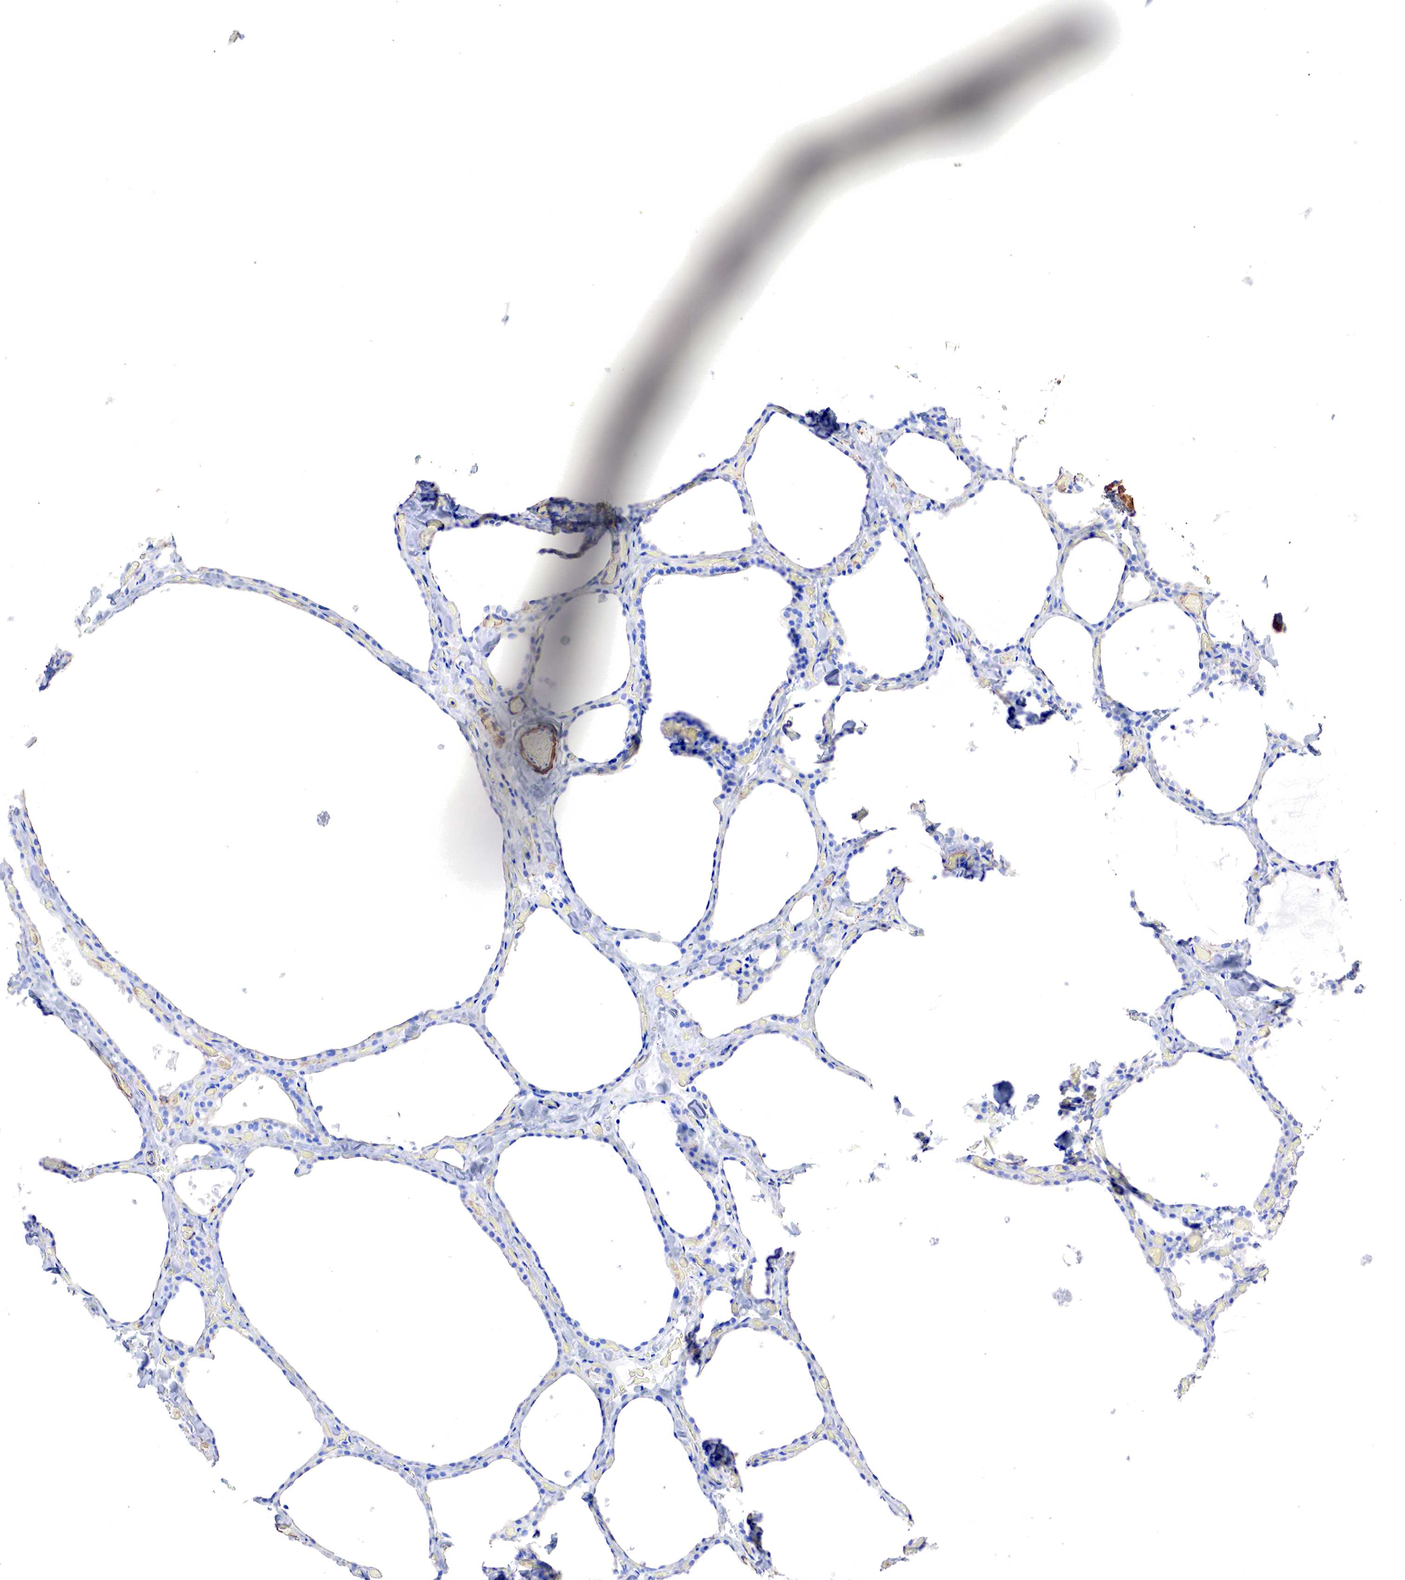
{"staining": {"intensity": "negative", "quantity": "none", "location": "none"}, "tissue": "thyroid gland", "cell_type": "Glandular cells", "image_type": "normal", "snomed": [{"axis": "morphology", "description": "Normal tissue, NOS"}, {"axis": "topography", "description": "Thyroid gland"}], "caption": "This is an immunohistochemistry micrograph of normal thyroid gland. There is no positivity in glandular cells.", "gene": "TPM1", "patient": {"sex": "male", "age": 34}}